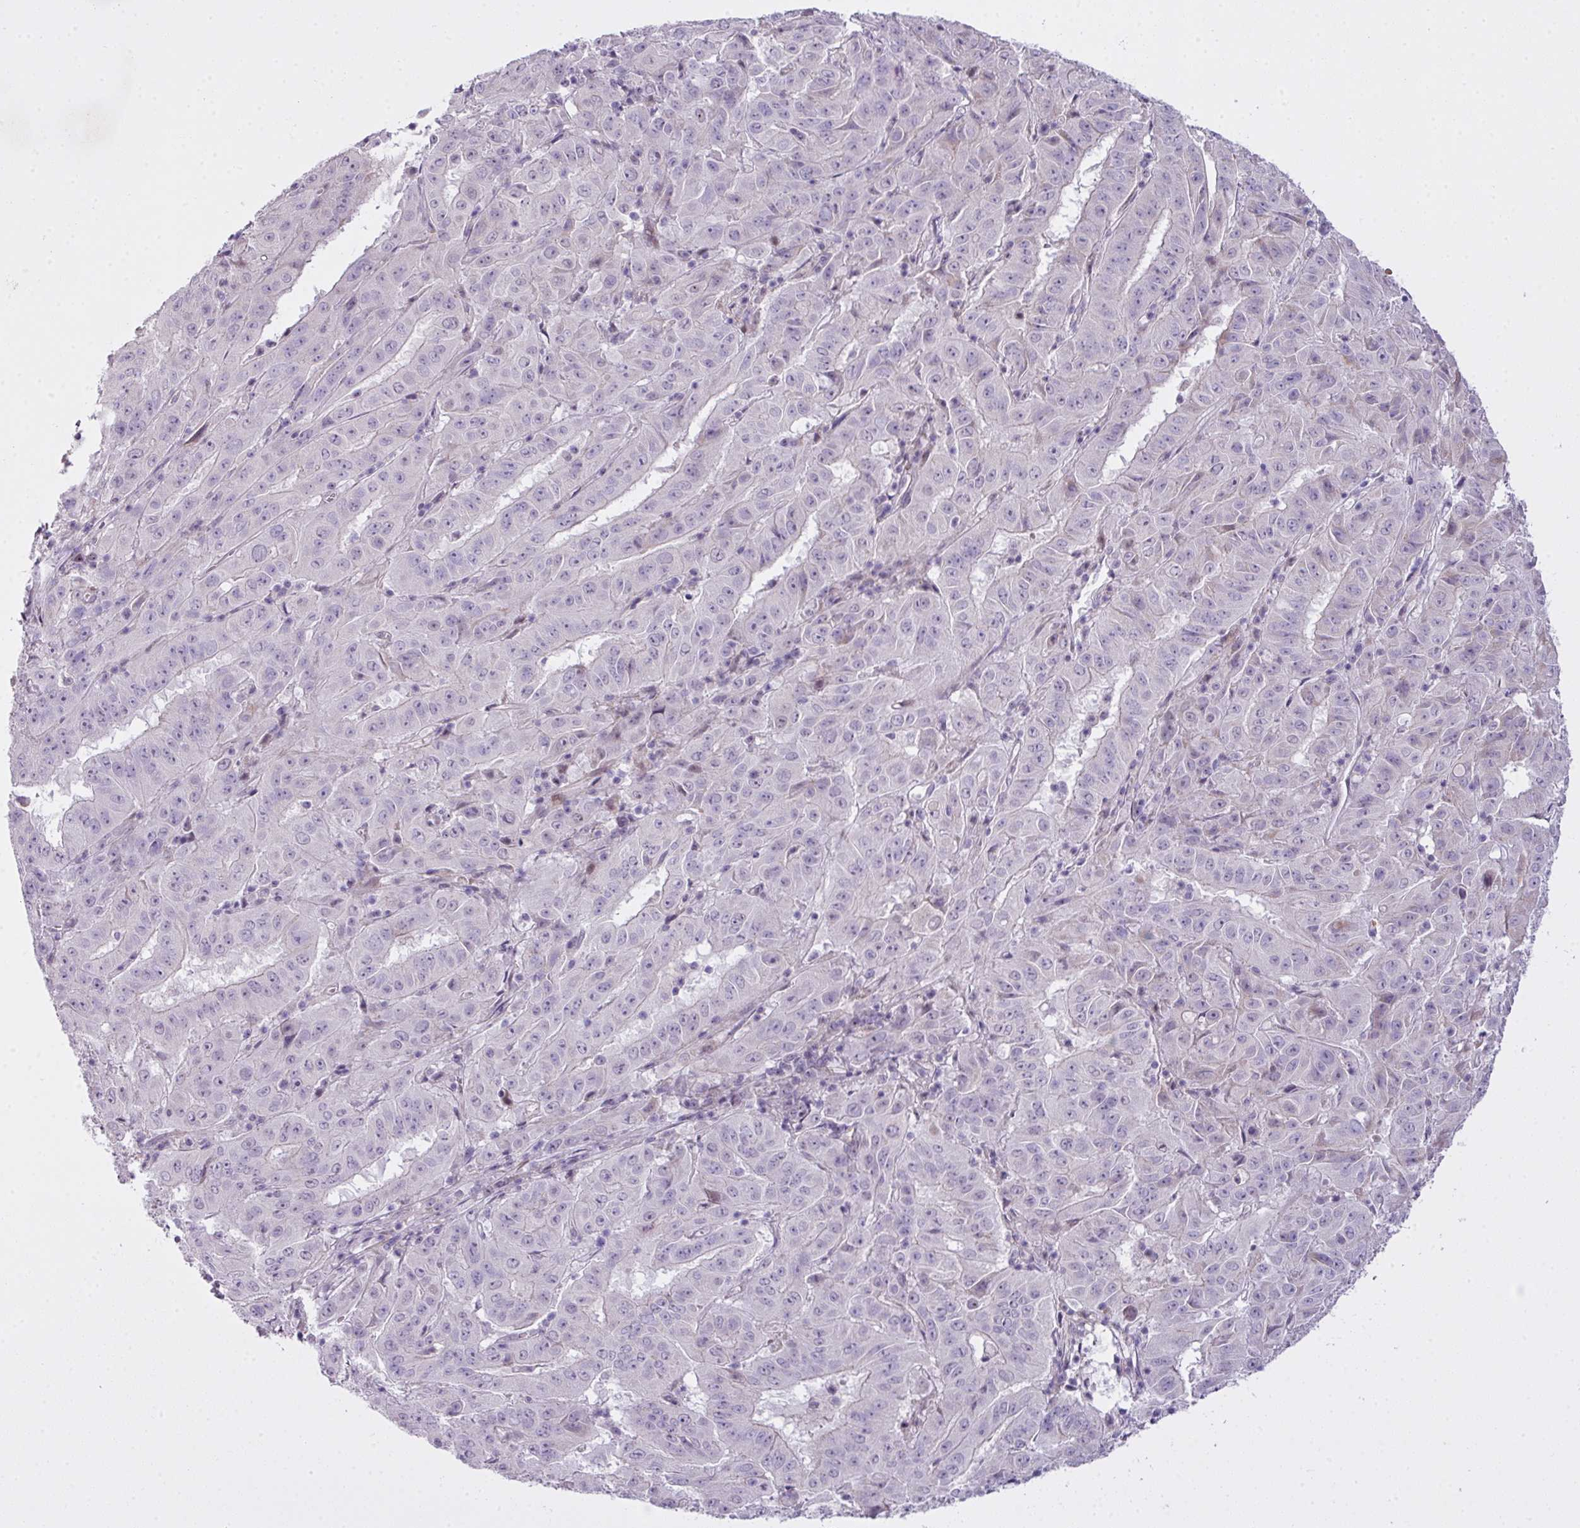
{"staining": {"intensity": "negative", "quantity": "none", "location": "none"}, "tissue": "pancreatic cancer", "cell_type": "Tumor cells", "image_type": "cancer", "snomed": [{"axis": "morphology", "description": "Adenocarcinoma, NOS"}, {"axis": "topography", "description": "Pancreas"}], "caption": "A micrograph of human adenocarcinoma (pancreatic) is negative for staining in tumor cells.", "gene": "ZNF688", "patient": {"sex": "male", "age": 63}}